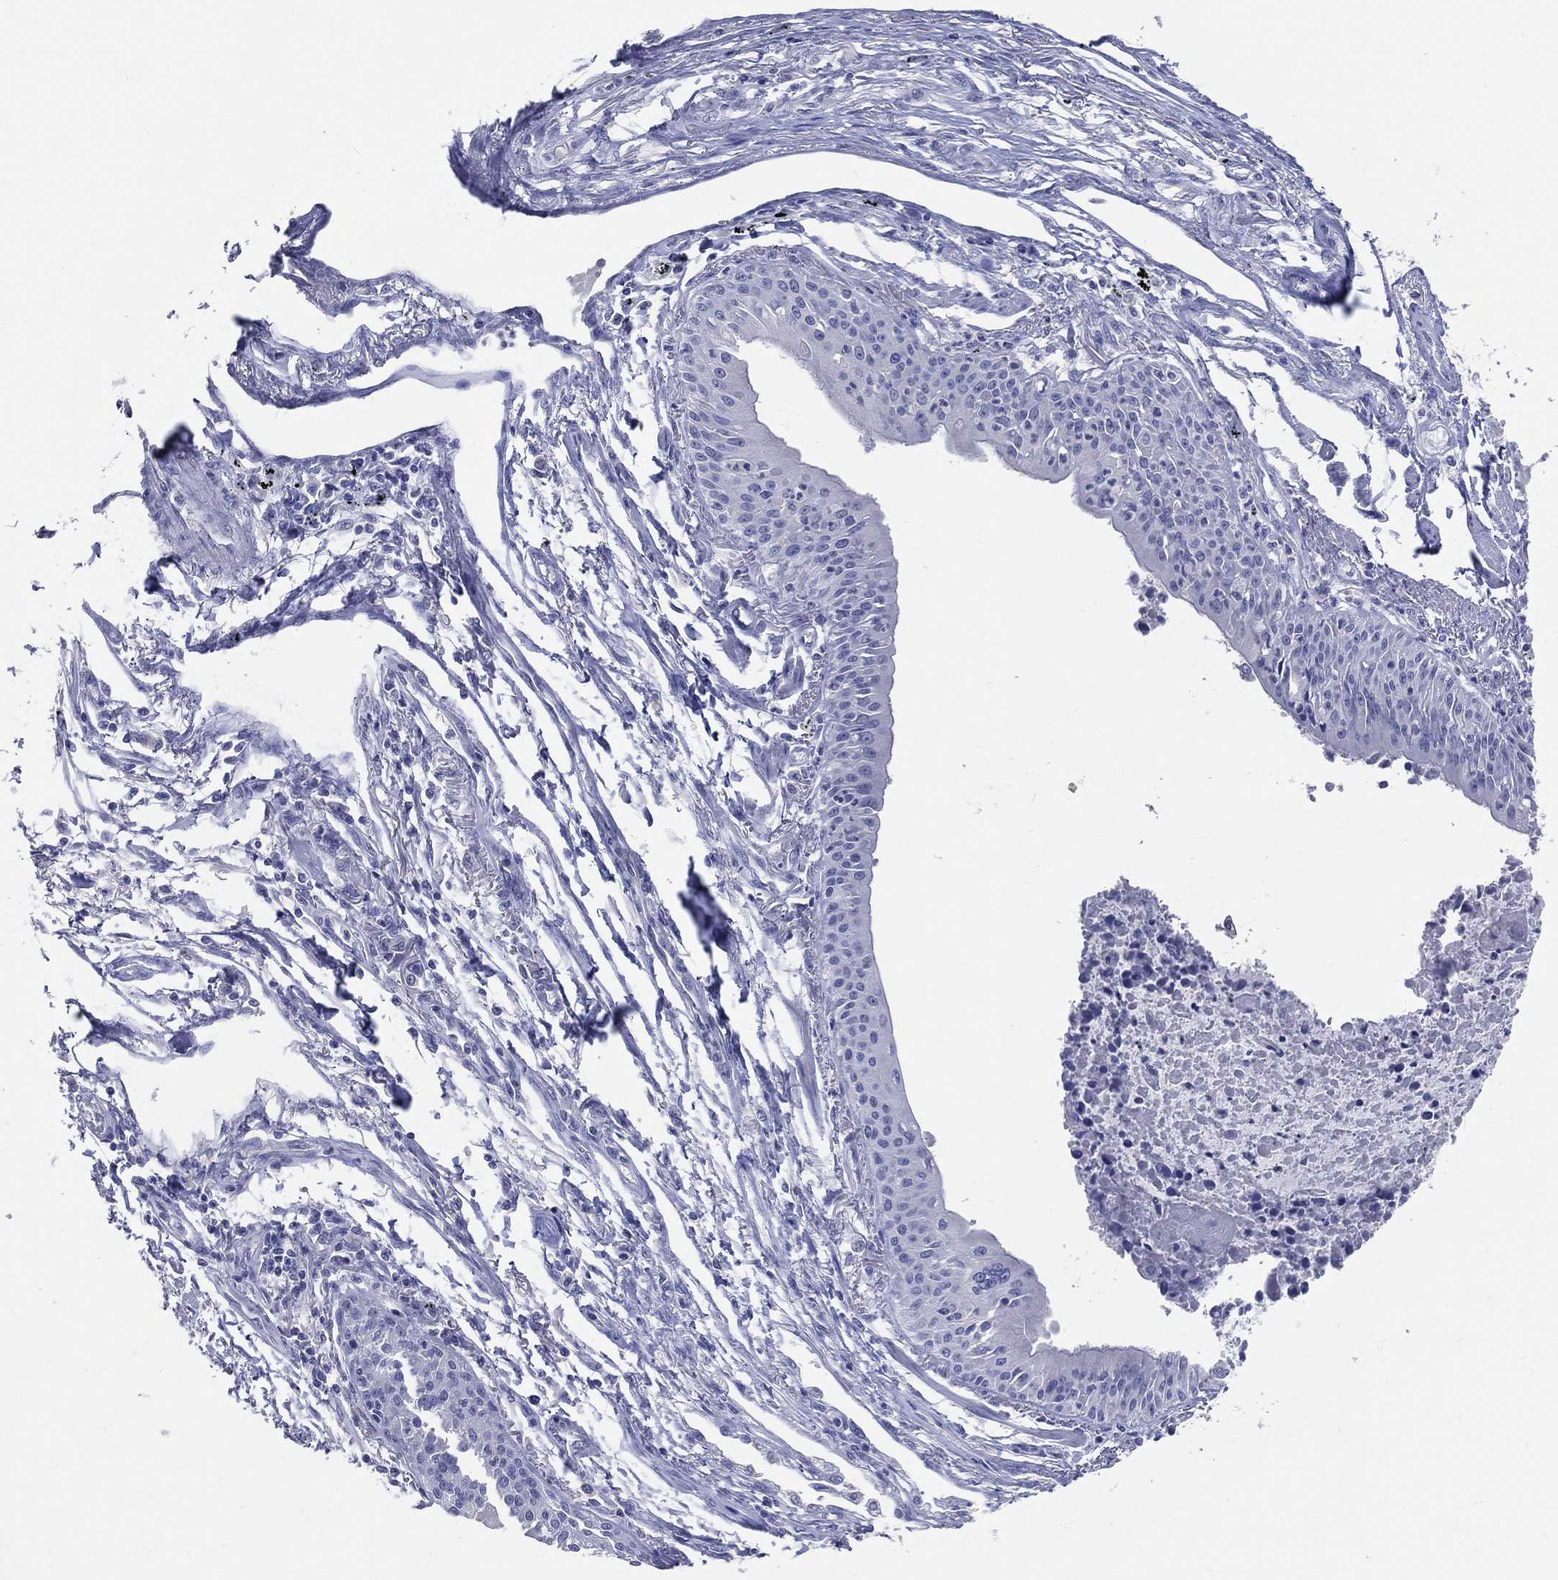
{"staining": {"intensity": "negative", "quantity": "none", "location": "none"}, "tissue": "lung cancer", "cell_type": "Tumor cells", "image_type": "cancer", "snomed": [{"axis": "morphology", "description": "Squamous cell carcinoma, NOS"}, {"axis": "topography", "description": "Lung"}], "caption": "Lung cancer was stained to show a protein in brown. There is no significant positivity in tumor cells. Nuclei are stained in blue.", "gene": "LAT", "patient": {"sex": "male", "age": 73}}